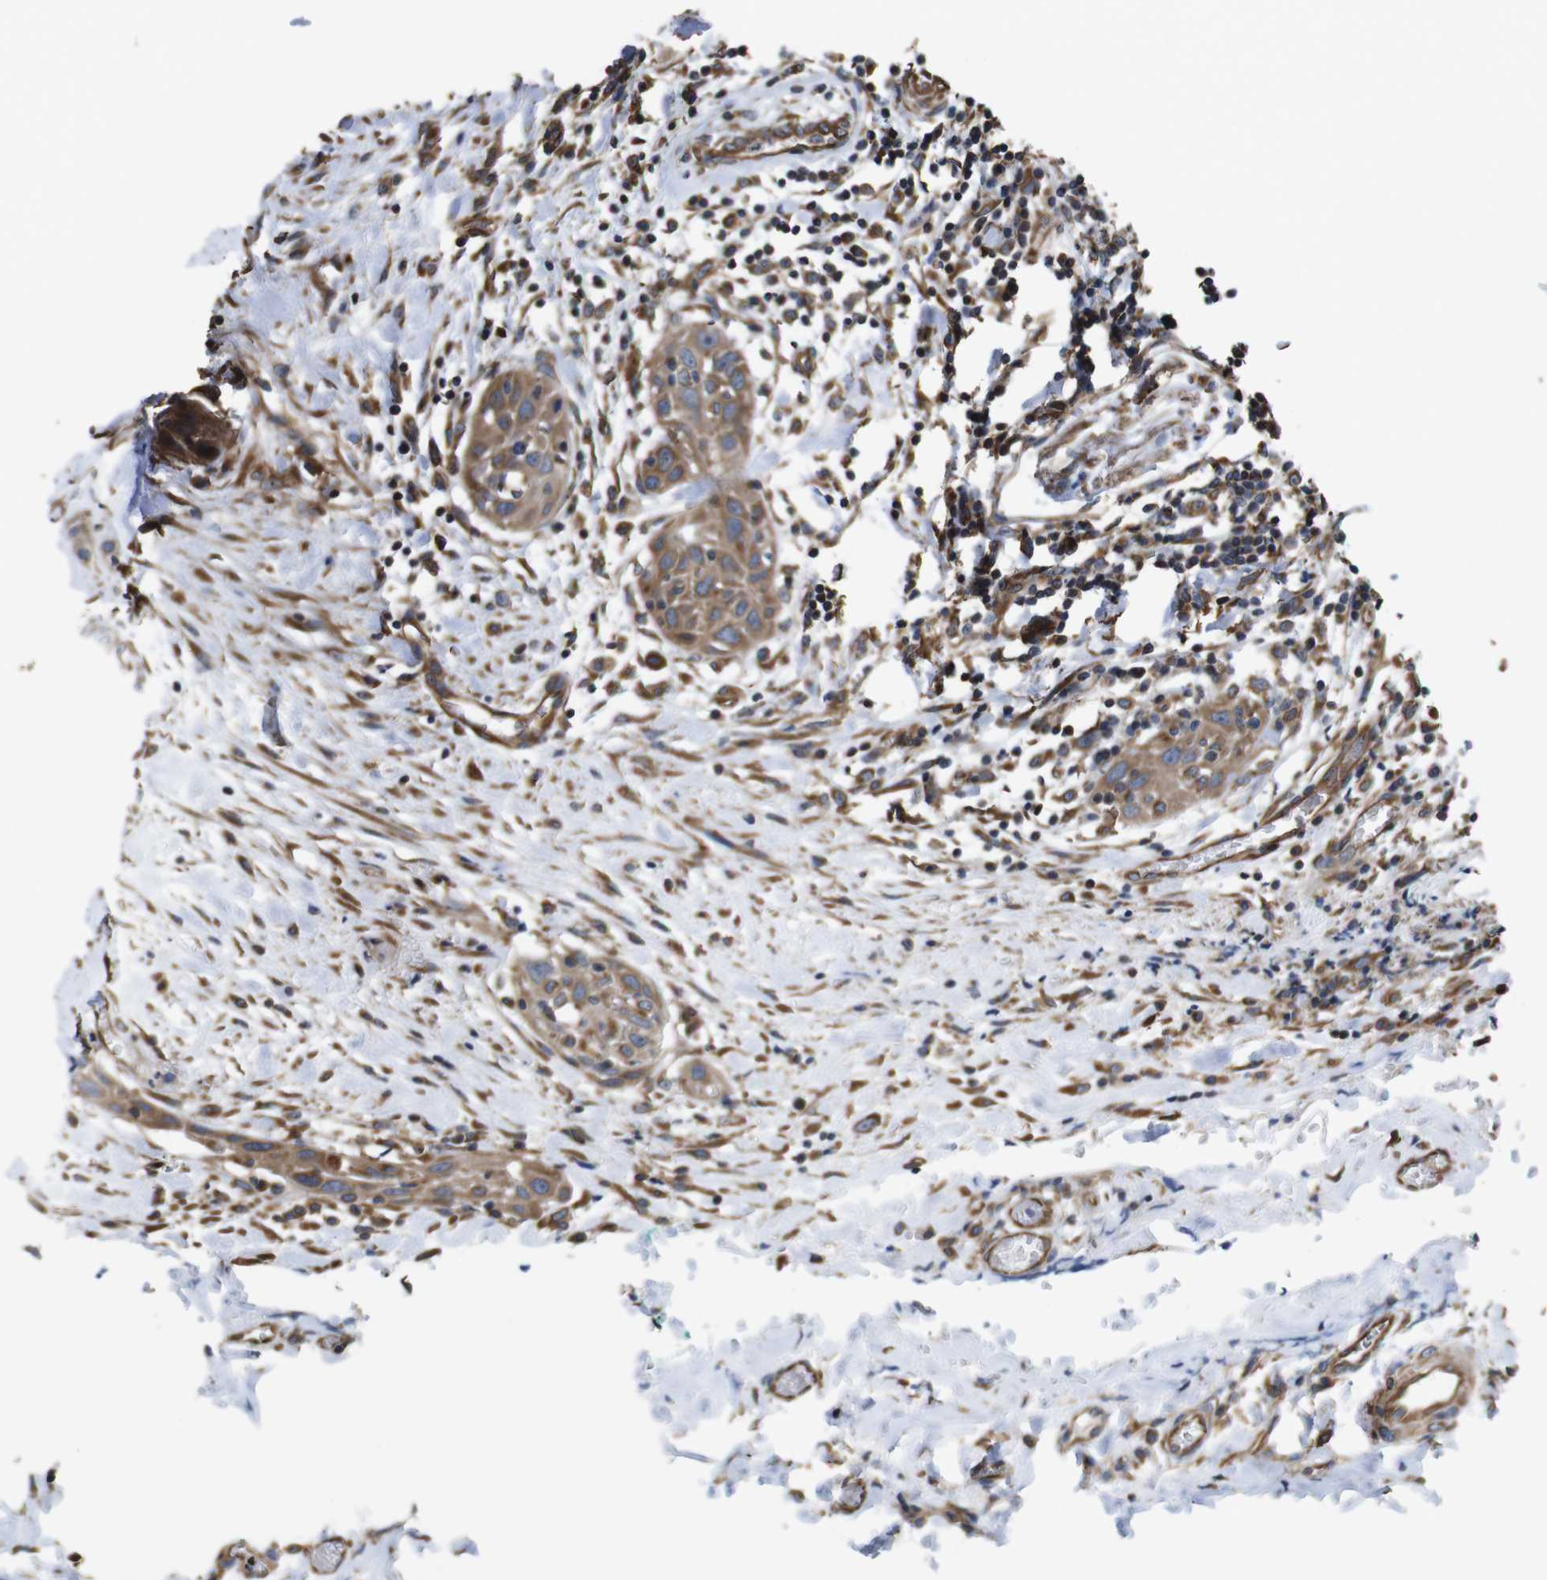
{"staining": {"intensity": "moderate", "quantity": ">75%", "location": "cytoplasmic/membranous"}, "tissue": "head and neck cancer", "cell_type": "Tumor cells", "image_type": "cancer", "snomed": [{"axis": "morphology", "description": "Normal tissue, NOS"}, {"axis": "morphology", "description": "Squamous cell carcinoma, NOS"}, {"axis": "topography", "description": "Oral tissue"}, {"axis": "topography", "description": "Head-Neck"}], "caption": "This is a photomicrograph of immunohistochemistry (IHC) staining of head and neck cancer (squamous cell carcinoma), which shows moderate staining in the cytoplasmic/membranous of tumor cells.", "gene": "POMK", "patient": {"sex": "female", "age": 50}}